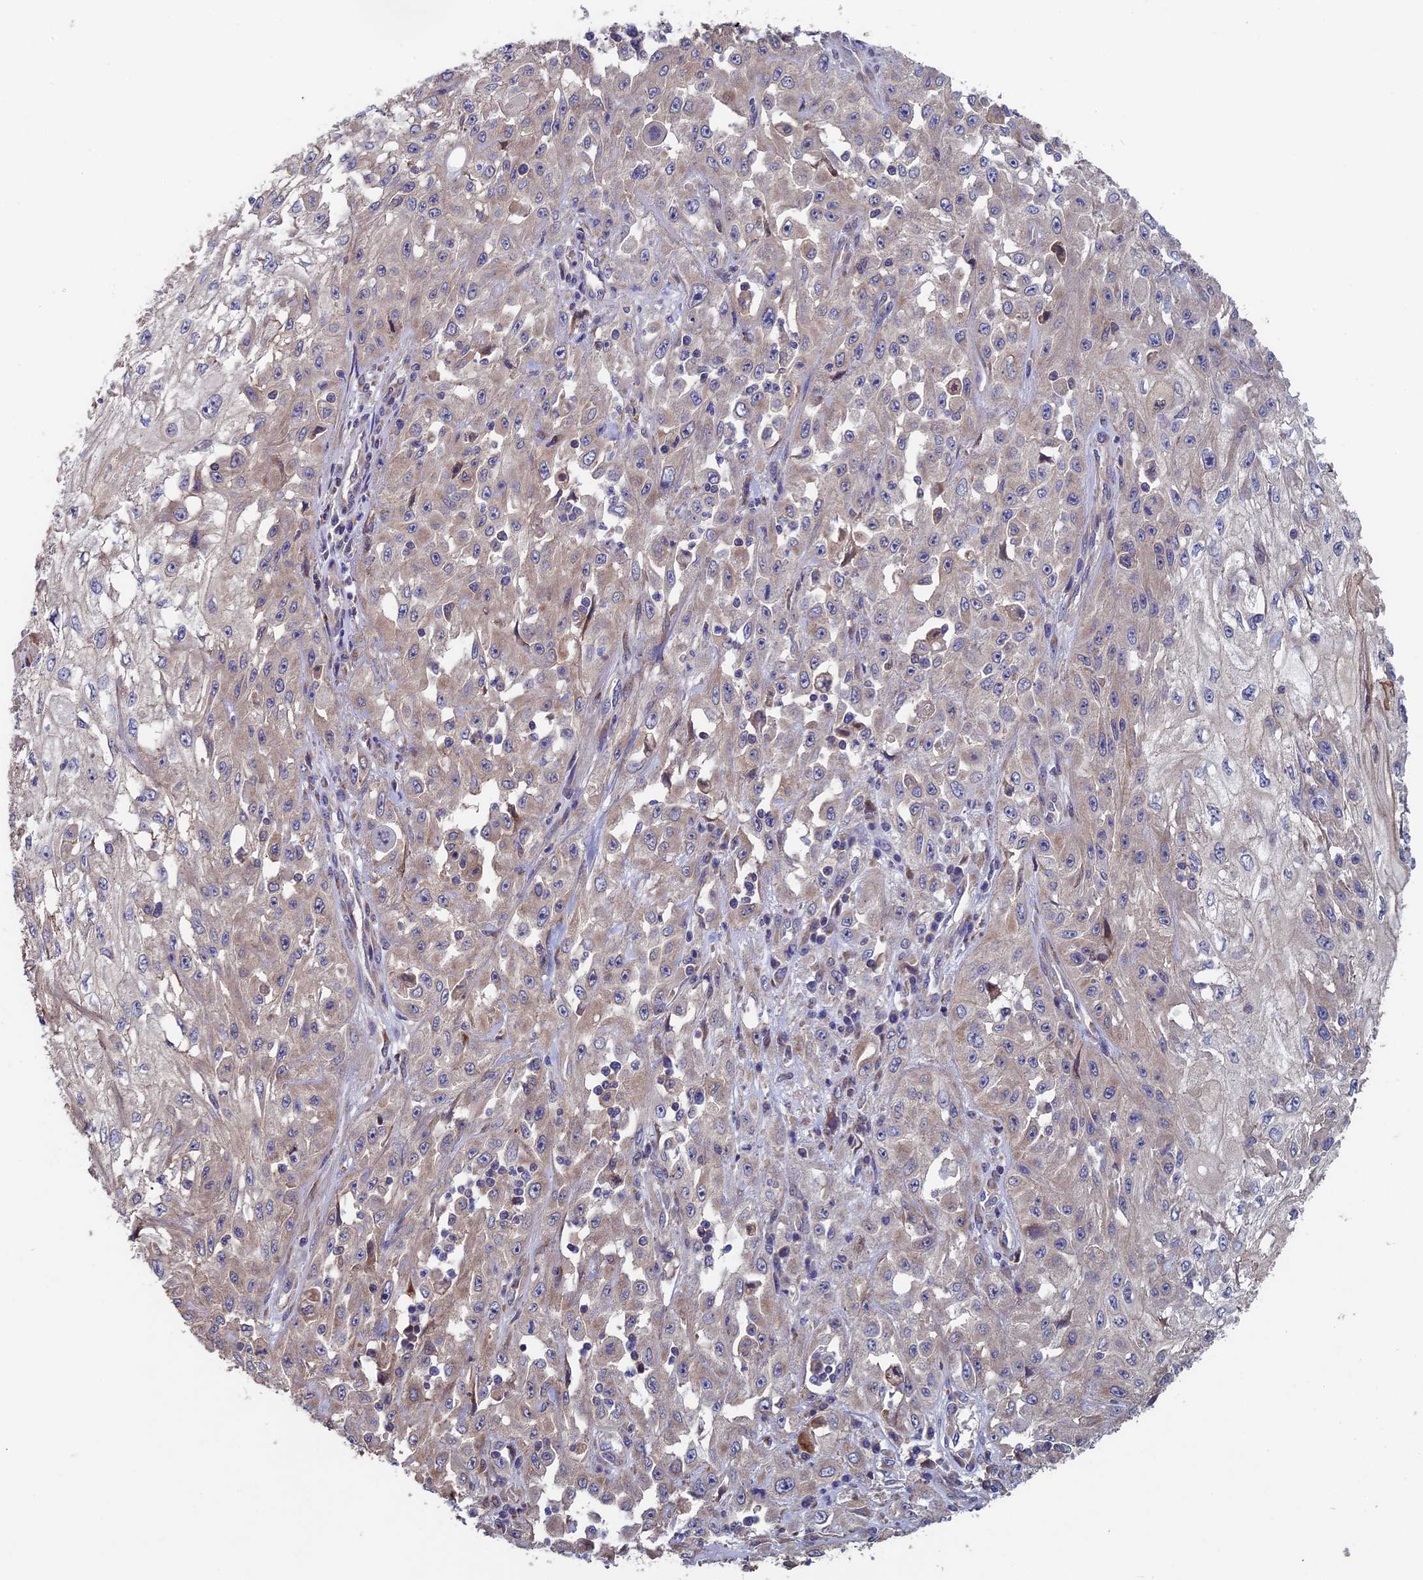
{"staining": {"intensity": "negative", "quantity": "none", "location": "none"}, "tissue": "skin cancer", "cell_type": "Tumor cells", "image_type": "cancer", "snomed": [{"axis": "morphology", "description": "Squamous cell carcinoma, NOS"}, {"axis": "morphology", "description": "Squamous cell carcinoma, metastatic, NOS"}, {"axis": "topography", "description": "Skin"}, {"axis": "topography", "description": "Lymph node"}], "caption": "The photomicrograph reveals no significant expression in tumor cells of squamous cell carcinoma (skin).", "gene": "LCMT1", "patient": {"sex": "male", "age": 75}}